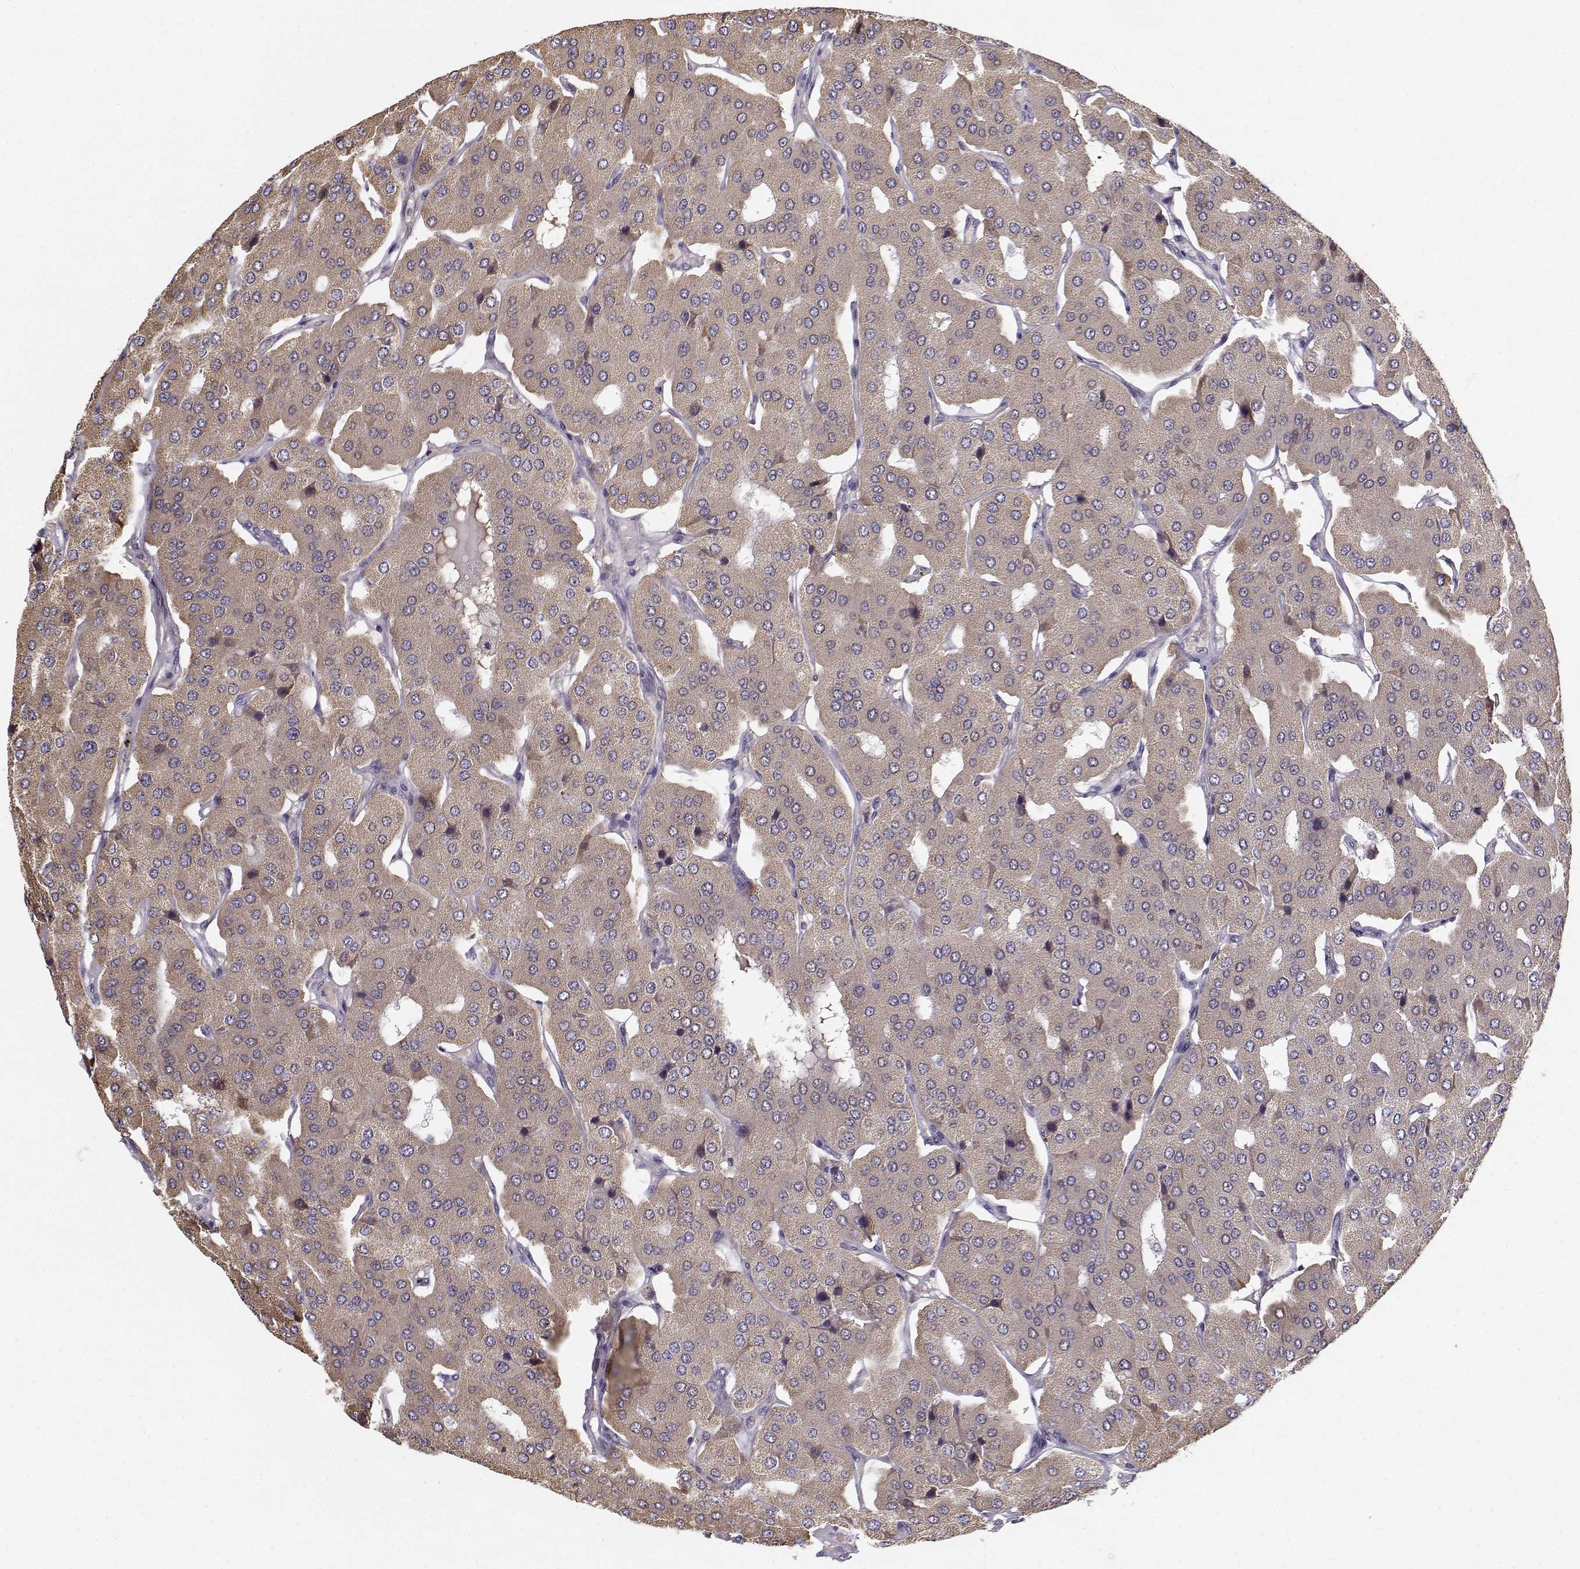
{"staining": {"intensity": "weak", "quantity": ">75%", "location": "cytoplasmic/membranous"}, "tissue": "parathyroid gland", "cell_type": "Glandular cells", "image_type": "normal", "snomed": [{"axis": "morphology", "description": "Normal tissue, NOS"}, {"axis": "morphology", "description": "Adenoma, NOS"}, {"axis": "topography", "description": "Parathyroid gland"}], "caption": "Immunohistochemistry (IHC) (DAB (3,3'-diaminobenzidine)) staining of benign parathyroid gland exhibits weak cytoplasmic/membranous protein expression in approximately >75% of glandular cells.", "gene": "SLC4A5", "patient": {"sex": "female", "age": 86}}